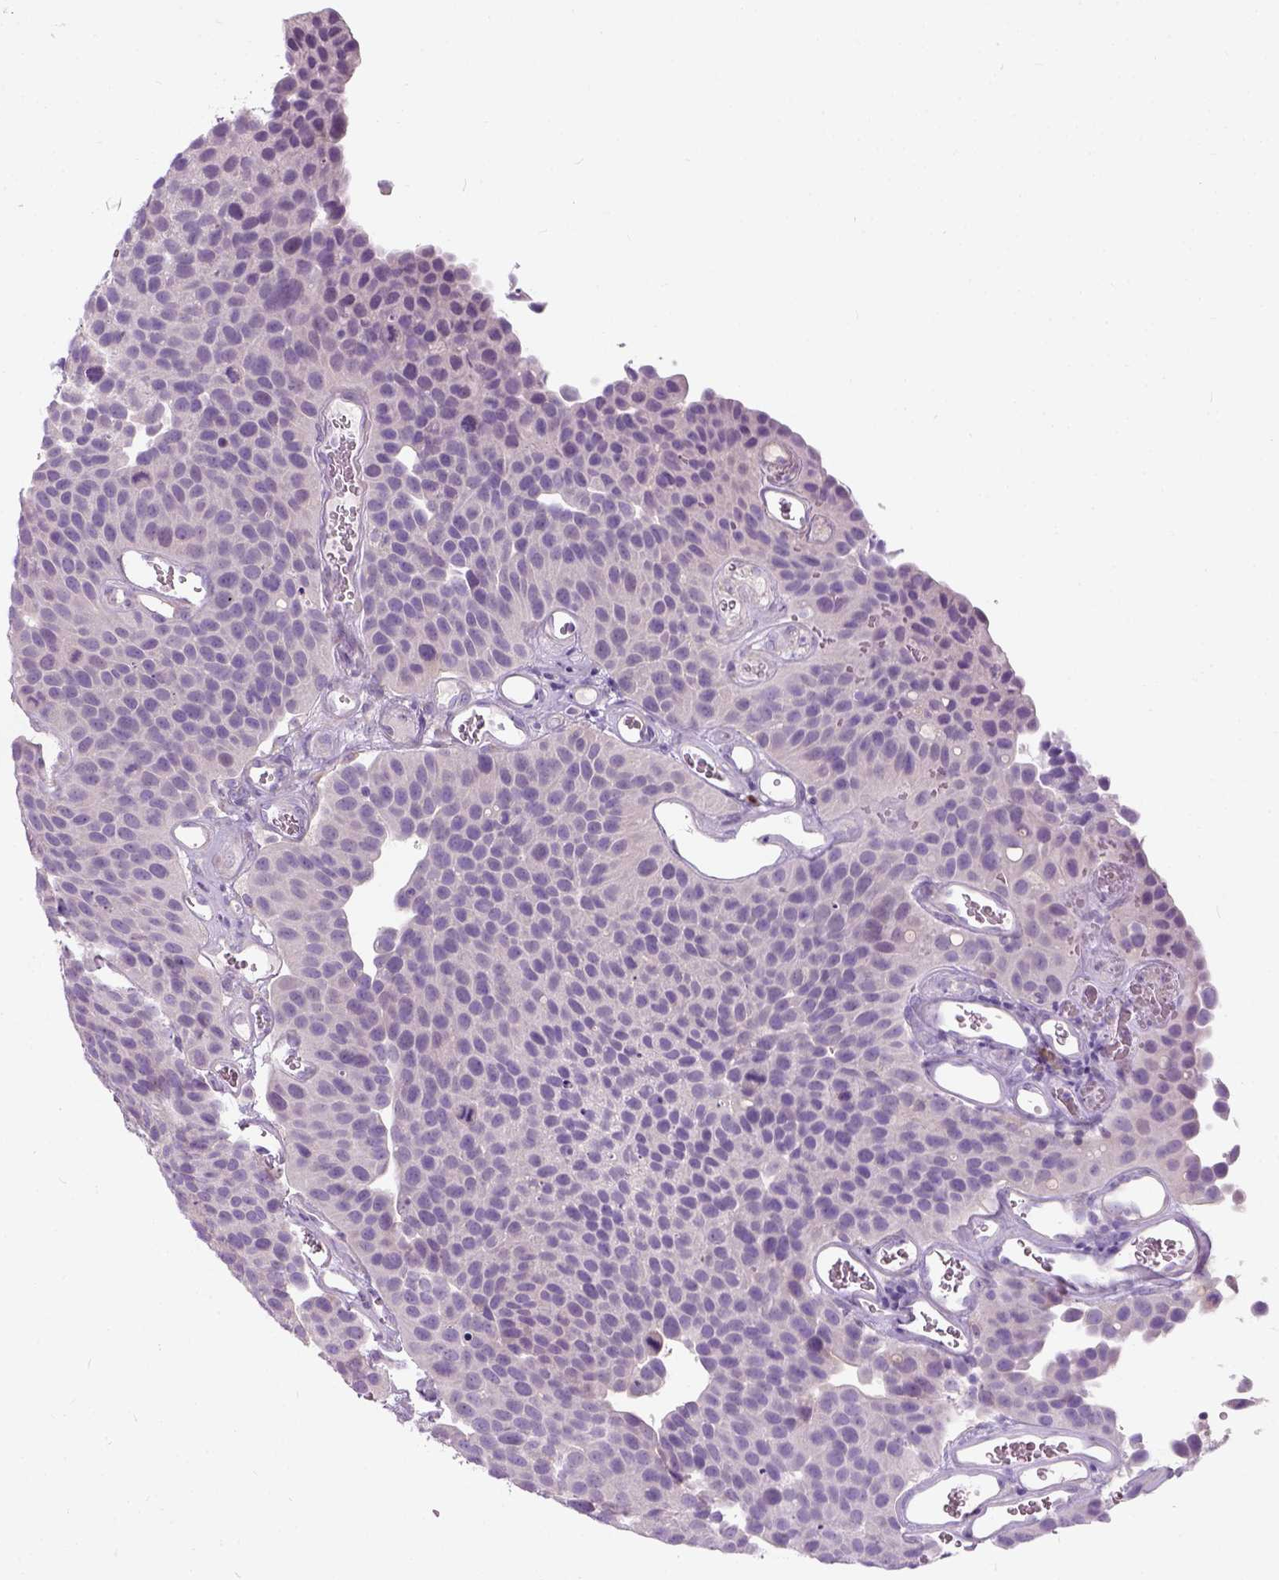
{"staining": {"intensity": "negative", "quantity": "none", "location": "none"}, "tissue": "urothelial cancer", "cell_type": "Tumor cells", "image_type": "cancer", "snomed": [{"axis": "morphology", "description": "Urothelial carcinoma, Low grade"}, {"axis": "topography", "description": "Urinary bladder"}], "caption": "A high-resolution image shows IHC staining of low-grade urothelial carcinoma, which displays no significant staining in tumor cells.", "gene": "TRIM72", "patient": {"sex": "female", "age": 69}}